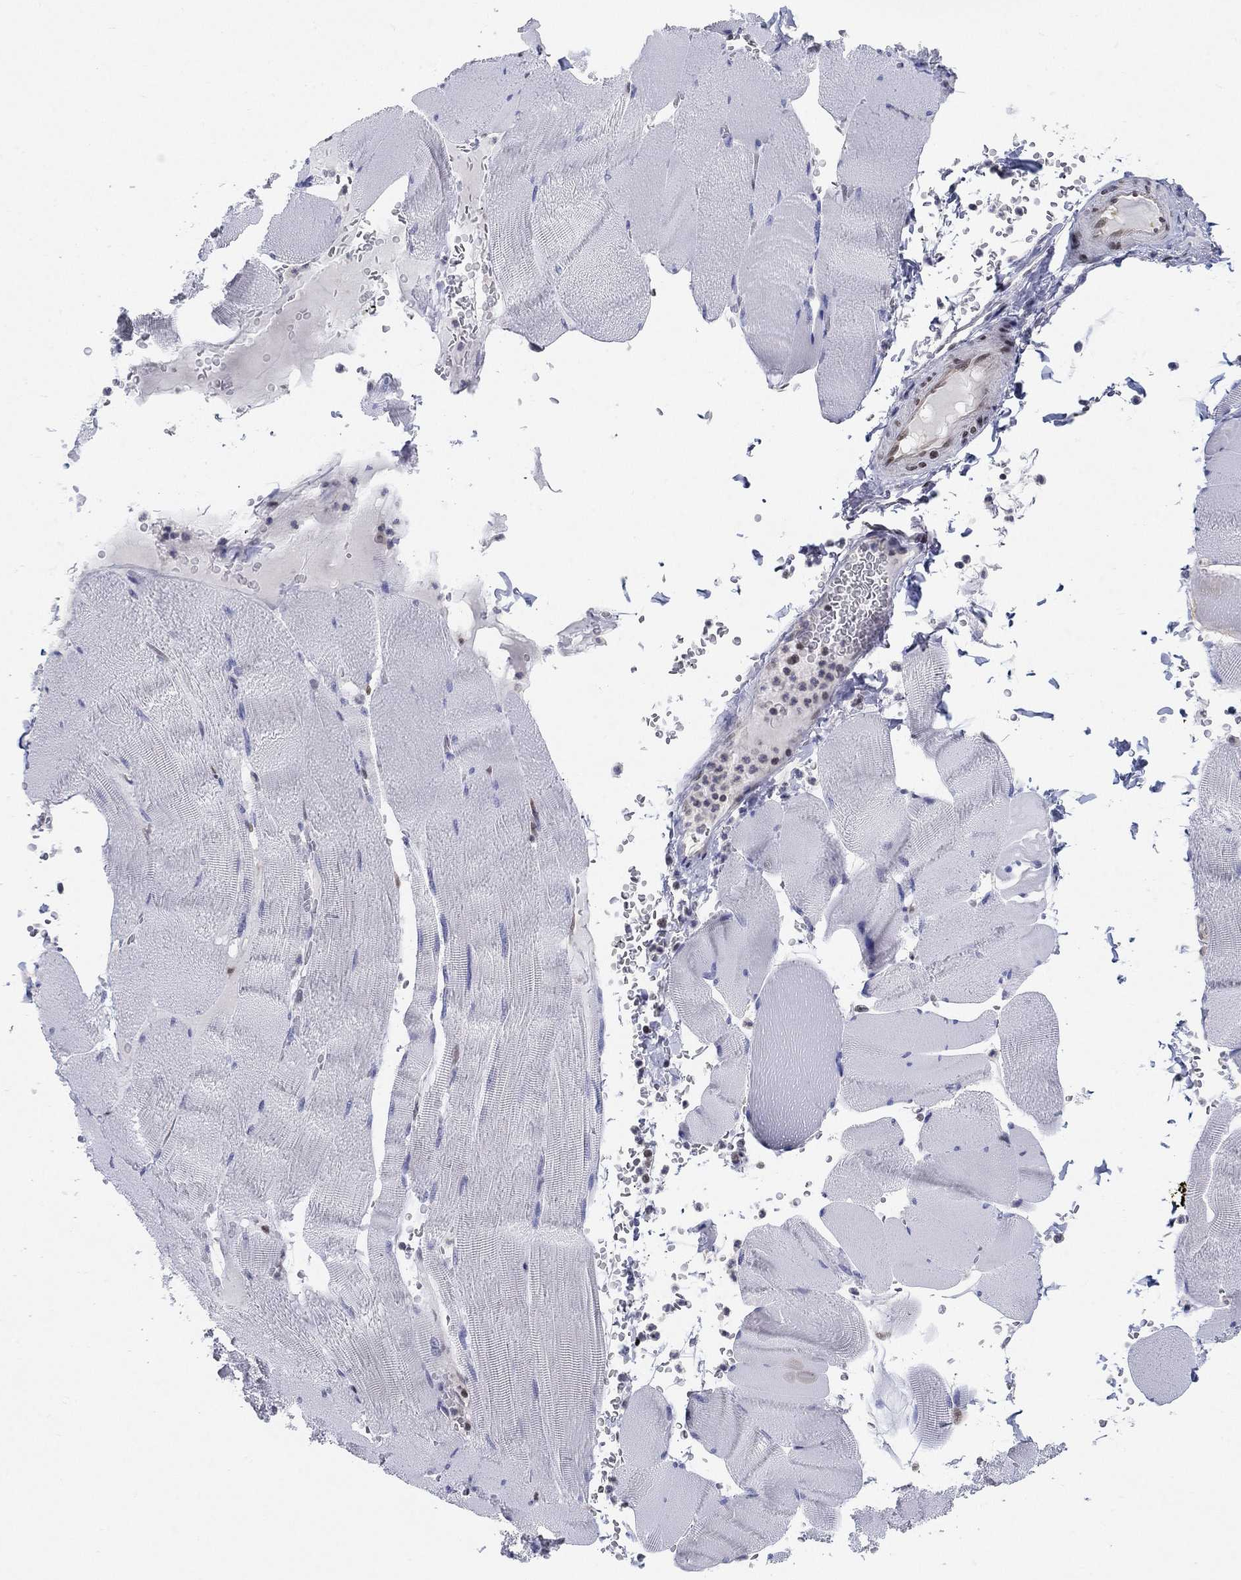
{"staining": {"intensity": "strong", "quantity": "<25%", "location": "nuclear"}, "tissue": "skeletal muscle", "cell_type": "Myocytes", "image_type": "normal", "snomed": [{"axis": "morphology", "description": "Normal tissue, NOS"}, {"axis": "topography", "description": "Skeletal muscle"}], "caption": "Skeletal muscle stained with DAB (3,3'-diaminobenzidine) IHC shows medium levels of strong nuclear expression in about <25% of myocytes. The protein of interest is stained brown, and the nuclei are stained in blue (DAB (3,3'-diaminobenzidine) IHC with brightfield microscopy, high magnification).", "gene": "CENPE", "patient": {"sex": "male", "age": 56}}